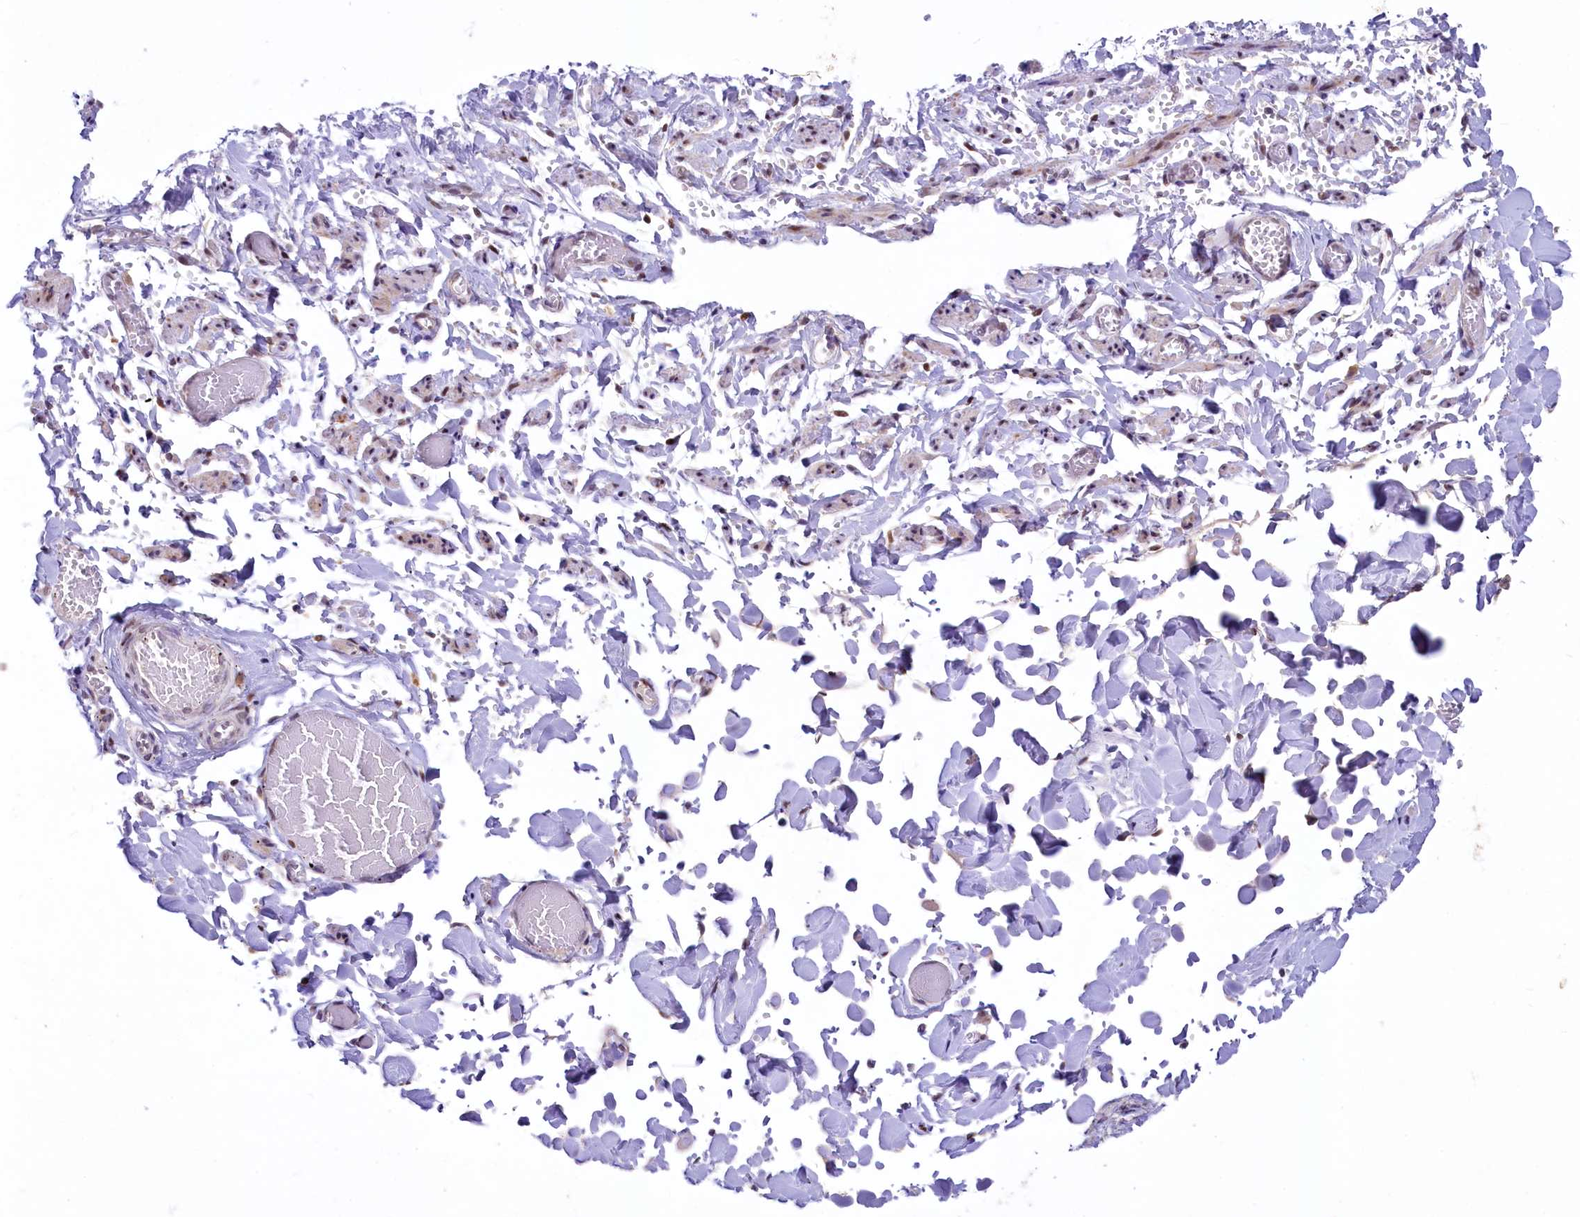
{"staining": {"intensity": "strong", "quantity": "25%-75%", "location": "cytoplasmic/membranous"}, "tissue": "adipose tissue", "cell_type": "Adipocytes", "image_type": "normal", "snomed": [{"axis": "morphology", "description": "Normal tissue, NOS"}, {"axis": "topography", "description": "Vascular tissue"}, {"axis": "topography", "description": "Fallopian tube"}, {"axis": "topography", "description": "Ovary"}], "caption": "A brown stain highlights strong cytoplasmic/membranous expression of a protein in adipocytes of normal adipose tissue.", "gene": "ANKS3", "patient": {"sex": "female", "age": 67}}